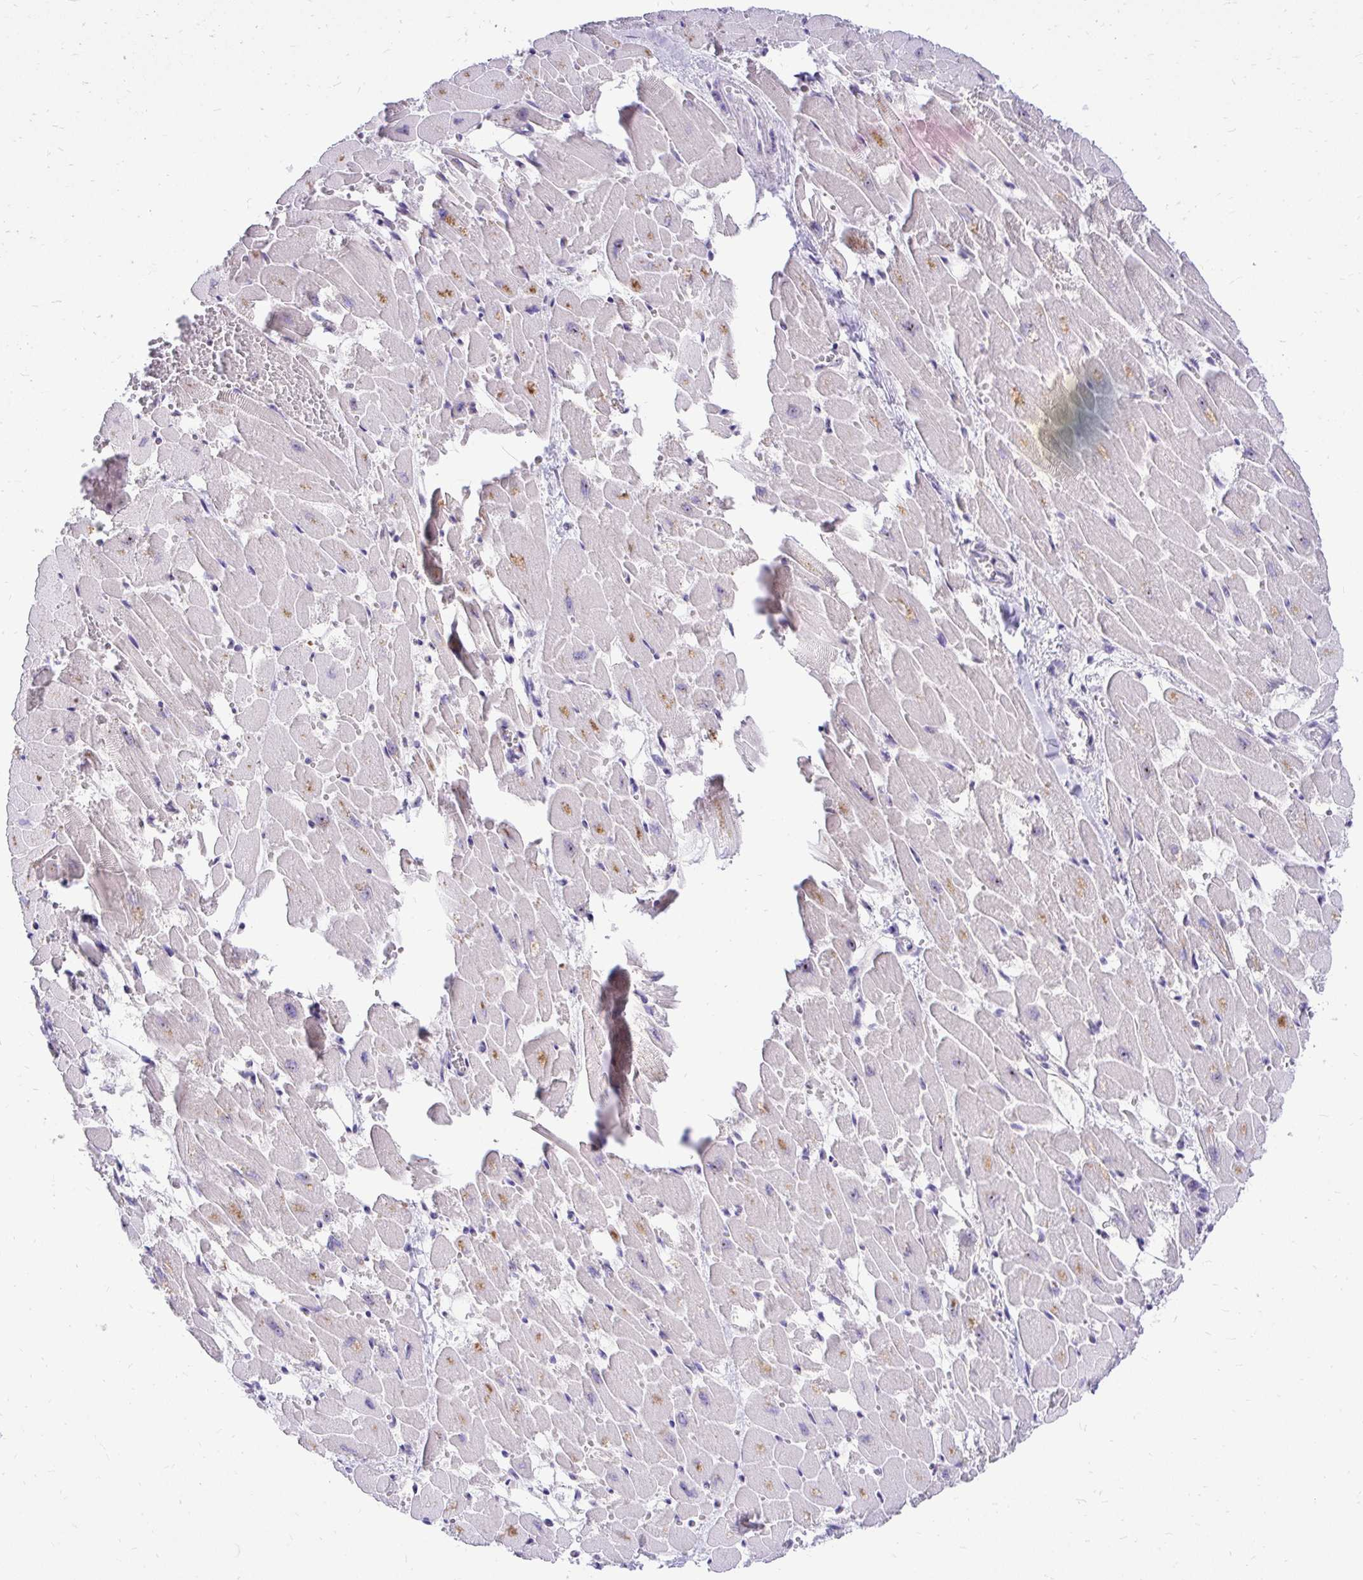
{"staining": {"intensity": "weak", "quantity": "25%-75%", "location": "cytoplasmic/membranous,nuclear"}, "tissue": "heart muscle", "cell_type": "Cardiomyocytes", "image_type": "normal", "snomed": [{"axis": "morphology", "description": "Normal tissue, NOS"}, {"axis": "topography", "description": "Heart"}], "caption": "Protein analysis of unremarkable heart muscle demonstrates weak cytoplasmic/membranous,nuclear positivity in approximately 25%-75% of cardiomyocytes. (DAB (3,3'-diaminobenzidine) = brown stain, brightfield microscopy at high magnification).", "gene": "NIFK", "patient": {"sex": "female", "age": 52}}